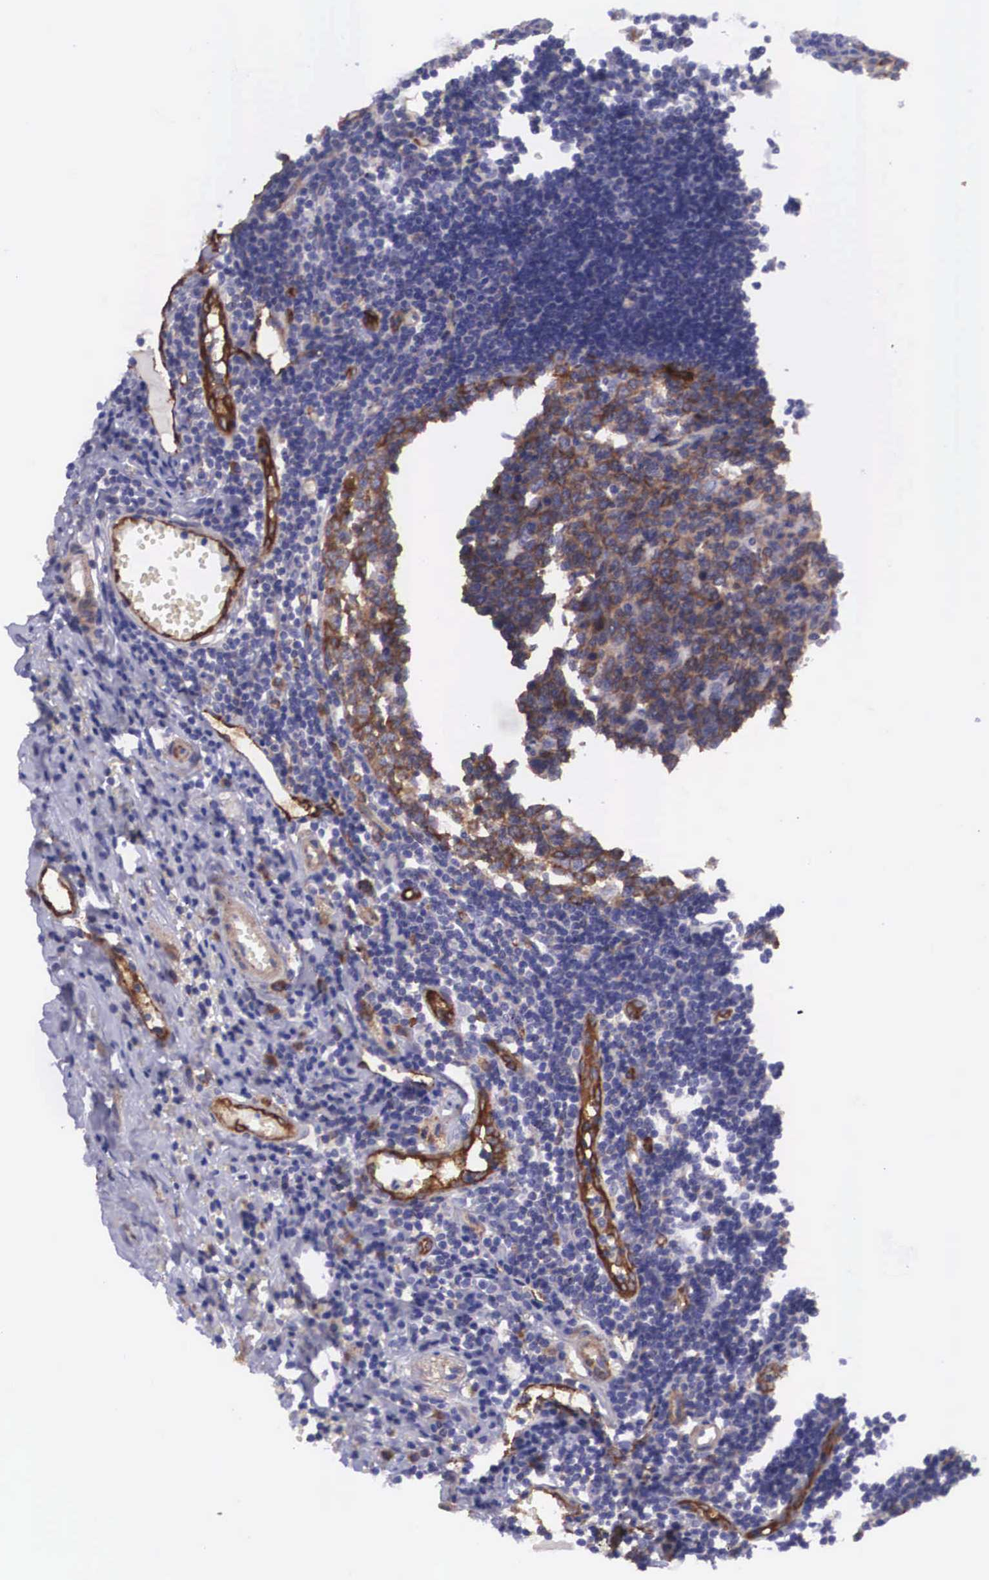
{"staining": {"intensity": "strong", "quantity": ">75%", "location": "cytoplasmic/membranous"}, "tissue": "appendix", "cell_type": "Glandular cells", "image_type": "normal", "snomed": [{"axis": "morphology", "description": "Normal tissue, NOS"}, {"axis": "topography", "description": "Appendix"}], "caption": "Glandular cells exhibit high levels of strong cytoplasmic/membranous positivity in about >75% of cells in normal human appendix.", "gene": "BCAR1", "patient": {"sex": "female", "age": 19}}